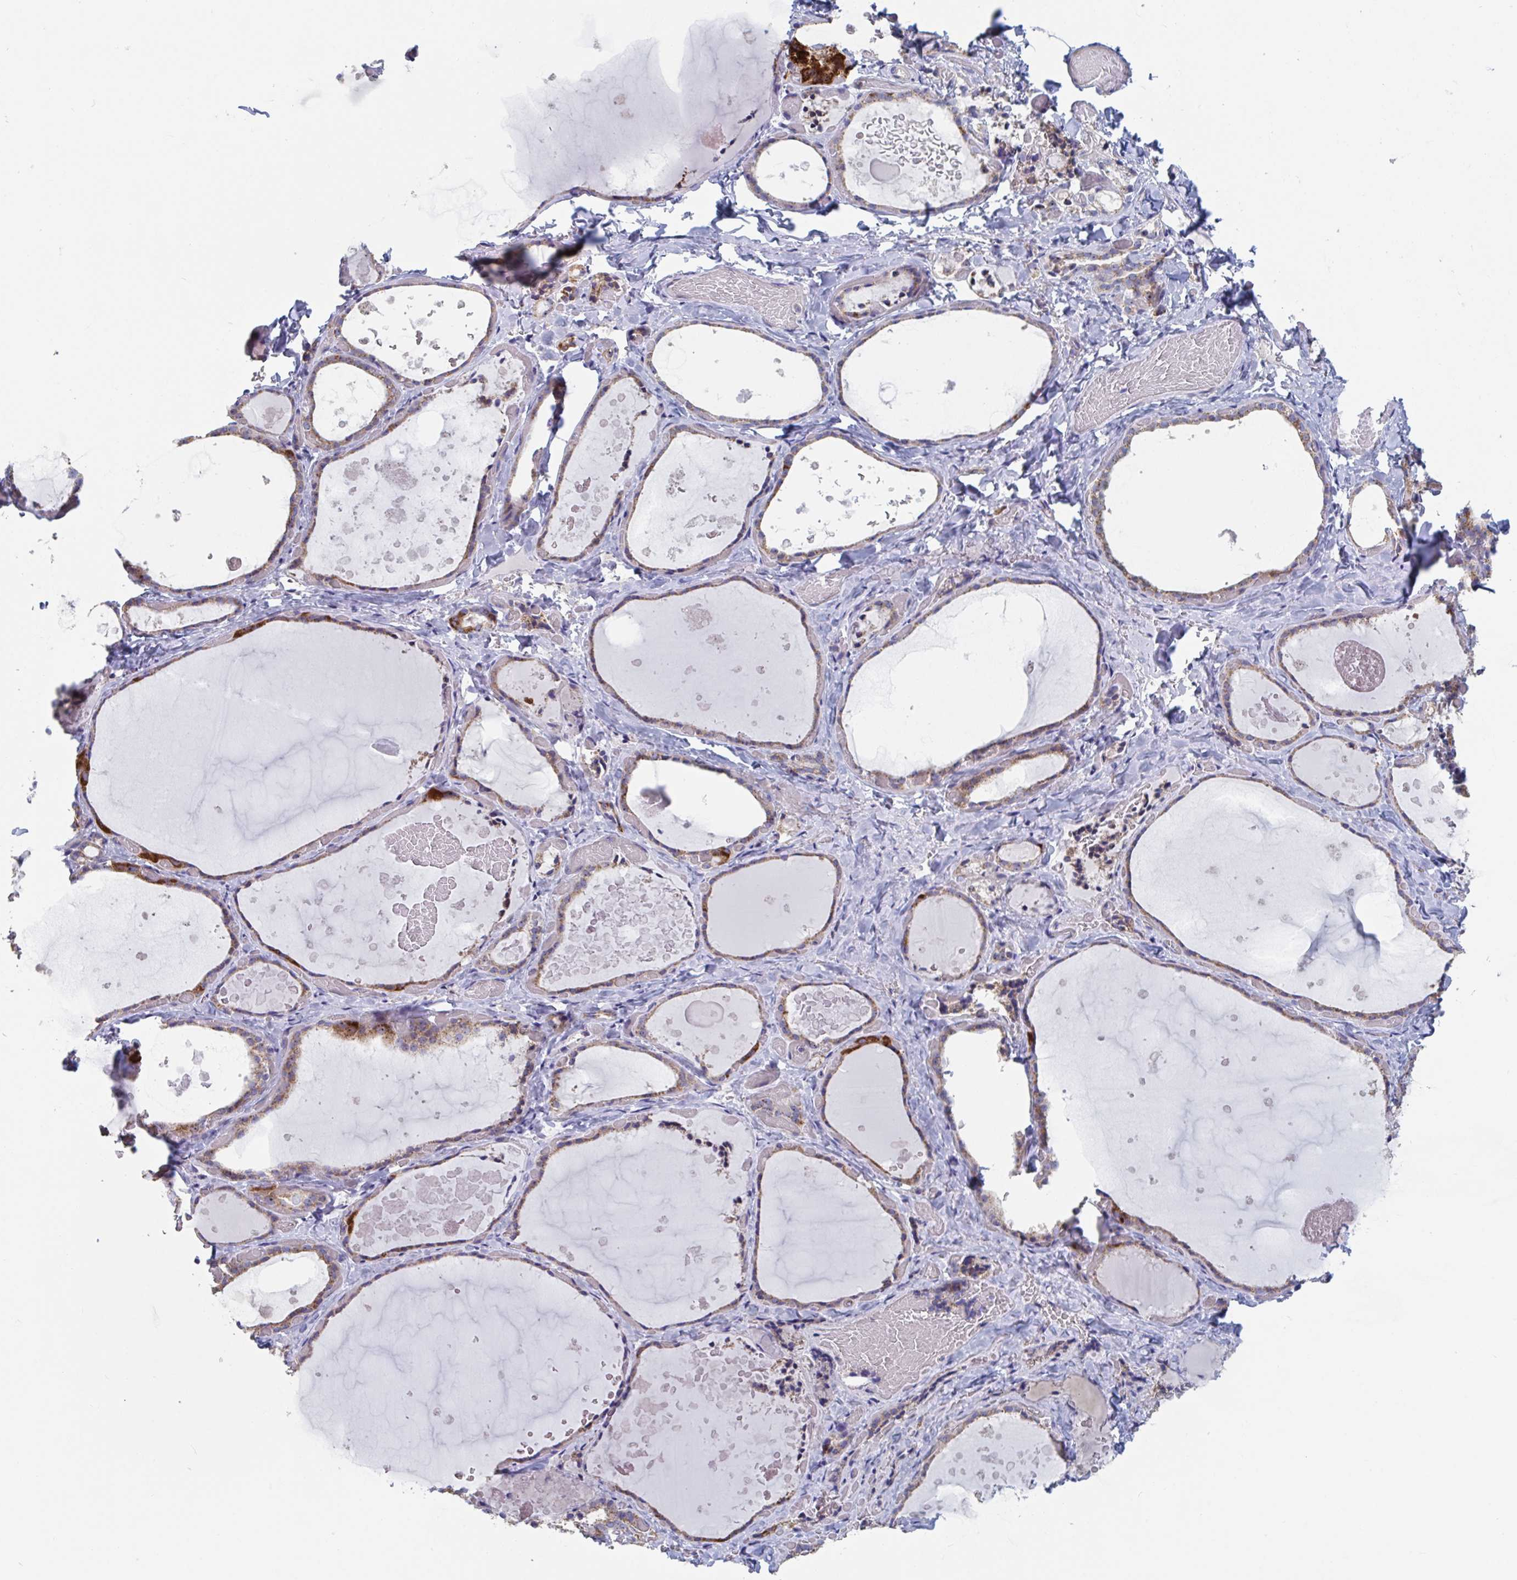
{"staining": {"intensity": "moderate", "quantity": "25%-75%", "location": "cytoplasmic/membranous"}, "tissue": "thyroid gland", "cell_type": "Glandular cells", "image_type": "normal", "snomed": [{"axis": "morphology", "description": "Normal tissue, NOS"}, {"axis": "topography", "description": "Thyroid gland"}], "caption": "High-power microscopy captured an IHC photomicrograph of unremarkable thyroid gland, revealing moderate cytoplasmic/membranous staining in about 25%-75% of glandular cells. The protein of interest is shown in brown color, while the nuclei are stained blue.", "gene": "MRPL53", "patient": {"sex": "female", "age": 56}}